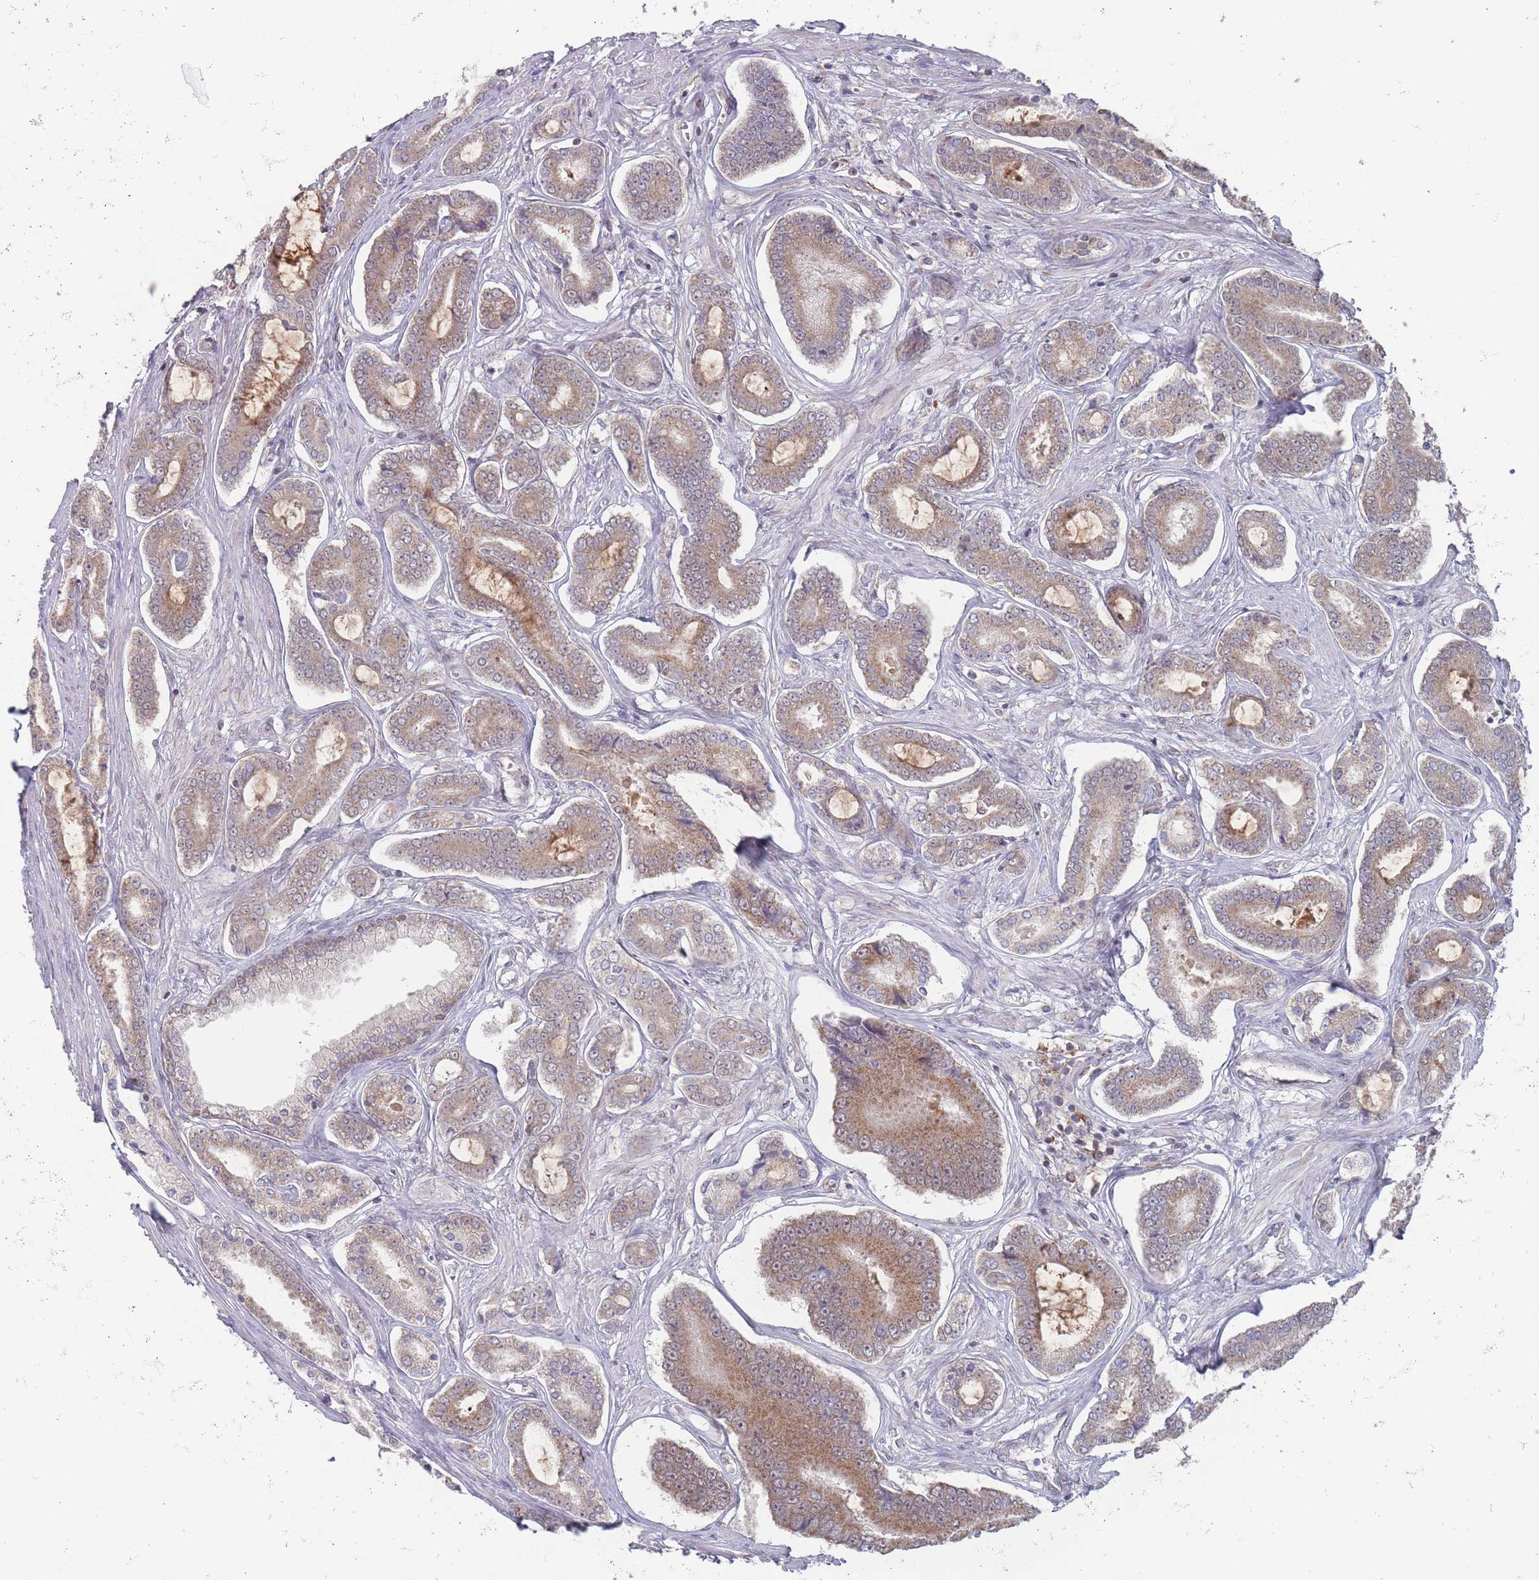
{"staining": {"intensity": "moderate", "quantity": ">75%", "location": "cytoplasmic/membranous"}, "tissue": "prostate cancer", "cell_type": "Tumor cells", "image_type": "cancer", "snomed": [{"axis": "morphology", "description": "Adenocarcinoma, NOS"}, {"axis": "topography", "description": "Prostate and seminal vesicle, NOS"}], "caption": "Approximately >75% of tumor cells in human prostate cancer (adenocarcinoma) exhibit moderate cytoplasmic/membranous protein staining as visualized by brown immunohistochemical staining.", "gene": "PEX7", "patient": {"sex": "male", "age": 76}}